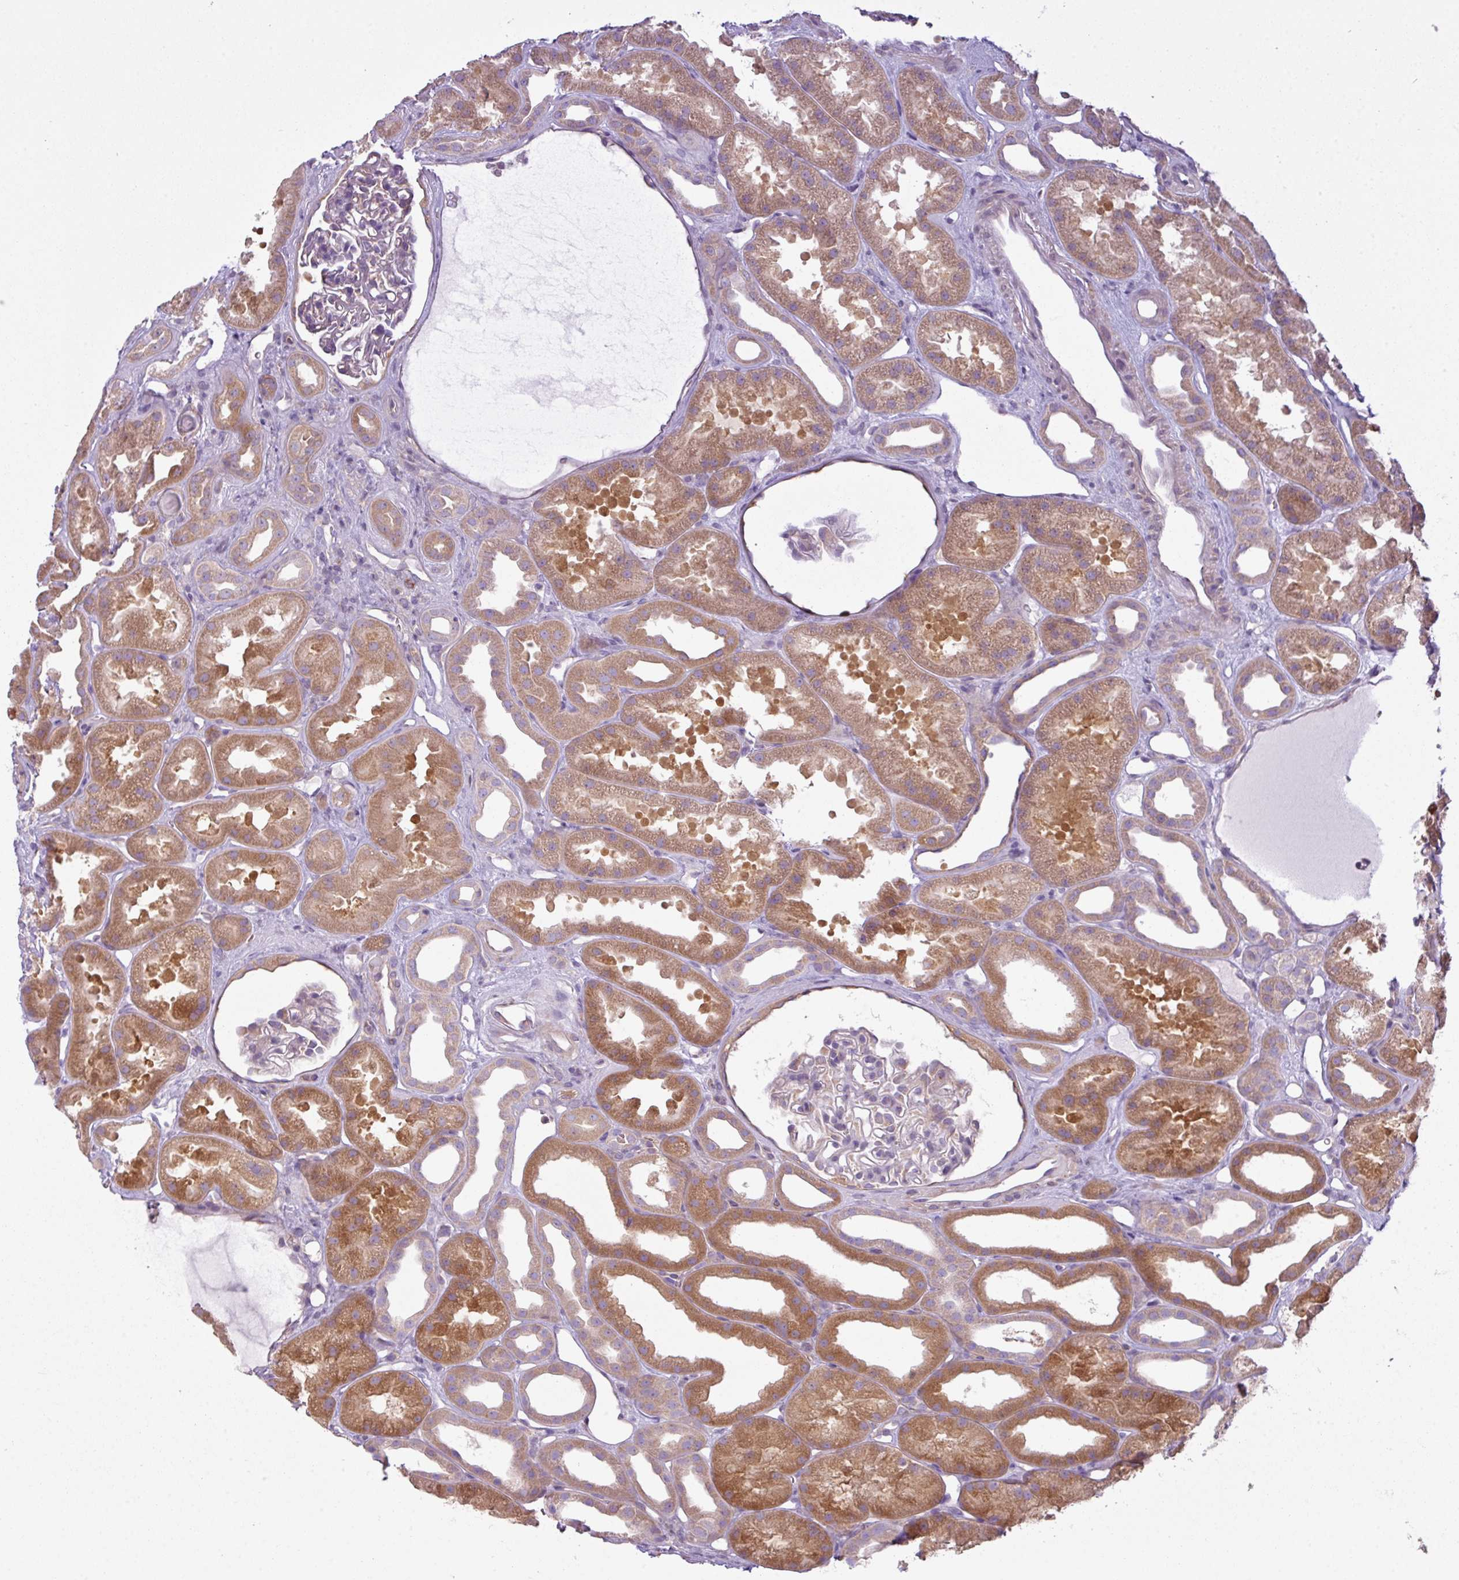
{"staining": {"intensity": "negative", "quantity": "none", "location": "none"}, "tissue": "kidney", "cell_type": "Cells in glomeruli", "image_type": "normal", "snomed": [{"axis": "morphology", "description": "Normal tissue, NOS"}, {"axis": "topography", "description": "Kidney"}], "caption": "DAB (3,3'-diaminobenzidine) immunohistochemical staining of unremarkable human kidney displays no significant expression in cells in glomeruli.", "gene": "CAMK2A", "patient": {"sex": "male", "age": 61}}